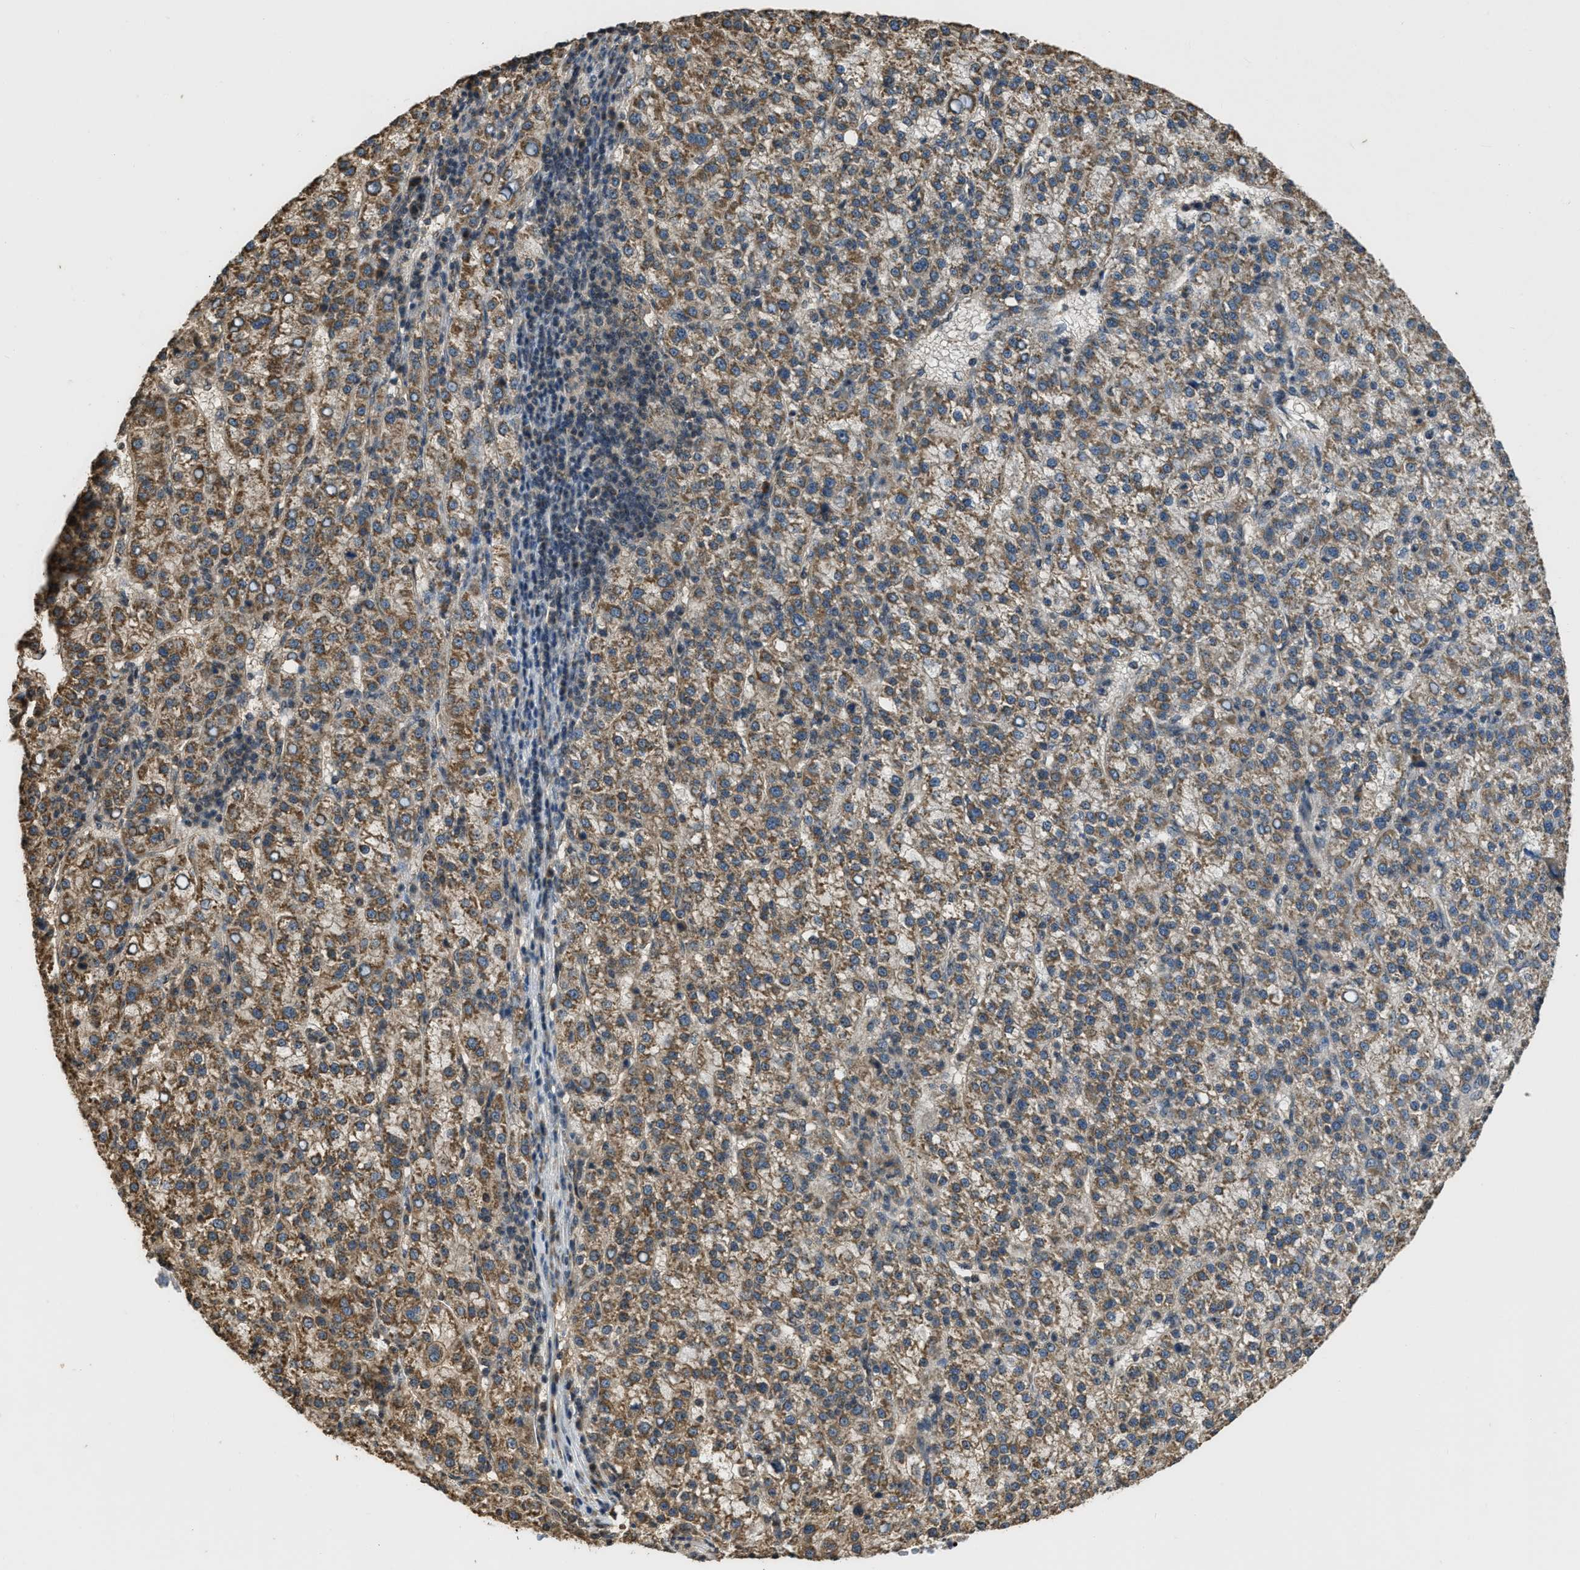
{"staining": {"intensity": "moderate", "quantity": ">75%", "location": "cytoplasmic/membranous"}, "tissue": "liver cancer", "cell_type": "Tumor cells", "image_type": "cancer", "snomed": [{"axis": "morphology", "description": "Carcinoma, Hepatocellular, NOS"}, {"axis": "topography", "description": "Liver"}], "caption": "Immunohistochemical staining of liver hepatocellular carcinoma displays moderate cytoplasmic/membranous protein positivity in about >75% of tumor cells.", "gene": "DENND6B", "patient": {"sex": "female", "age": 58}}